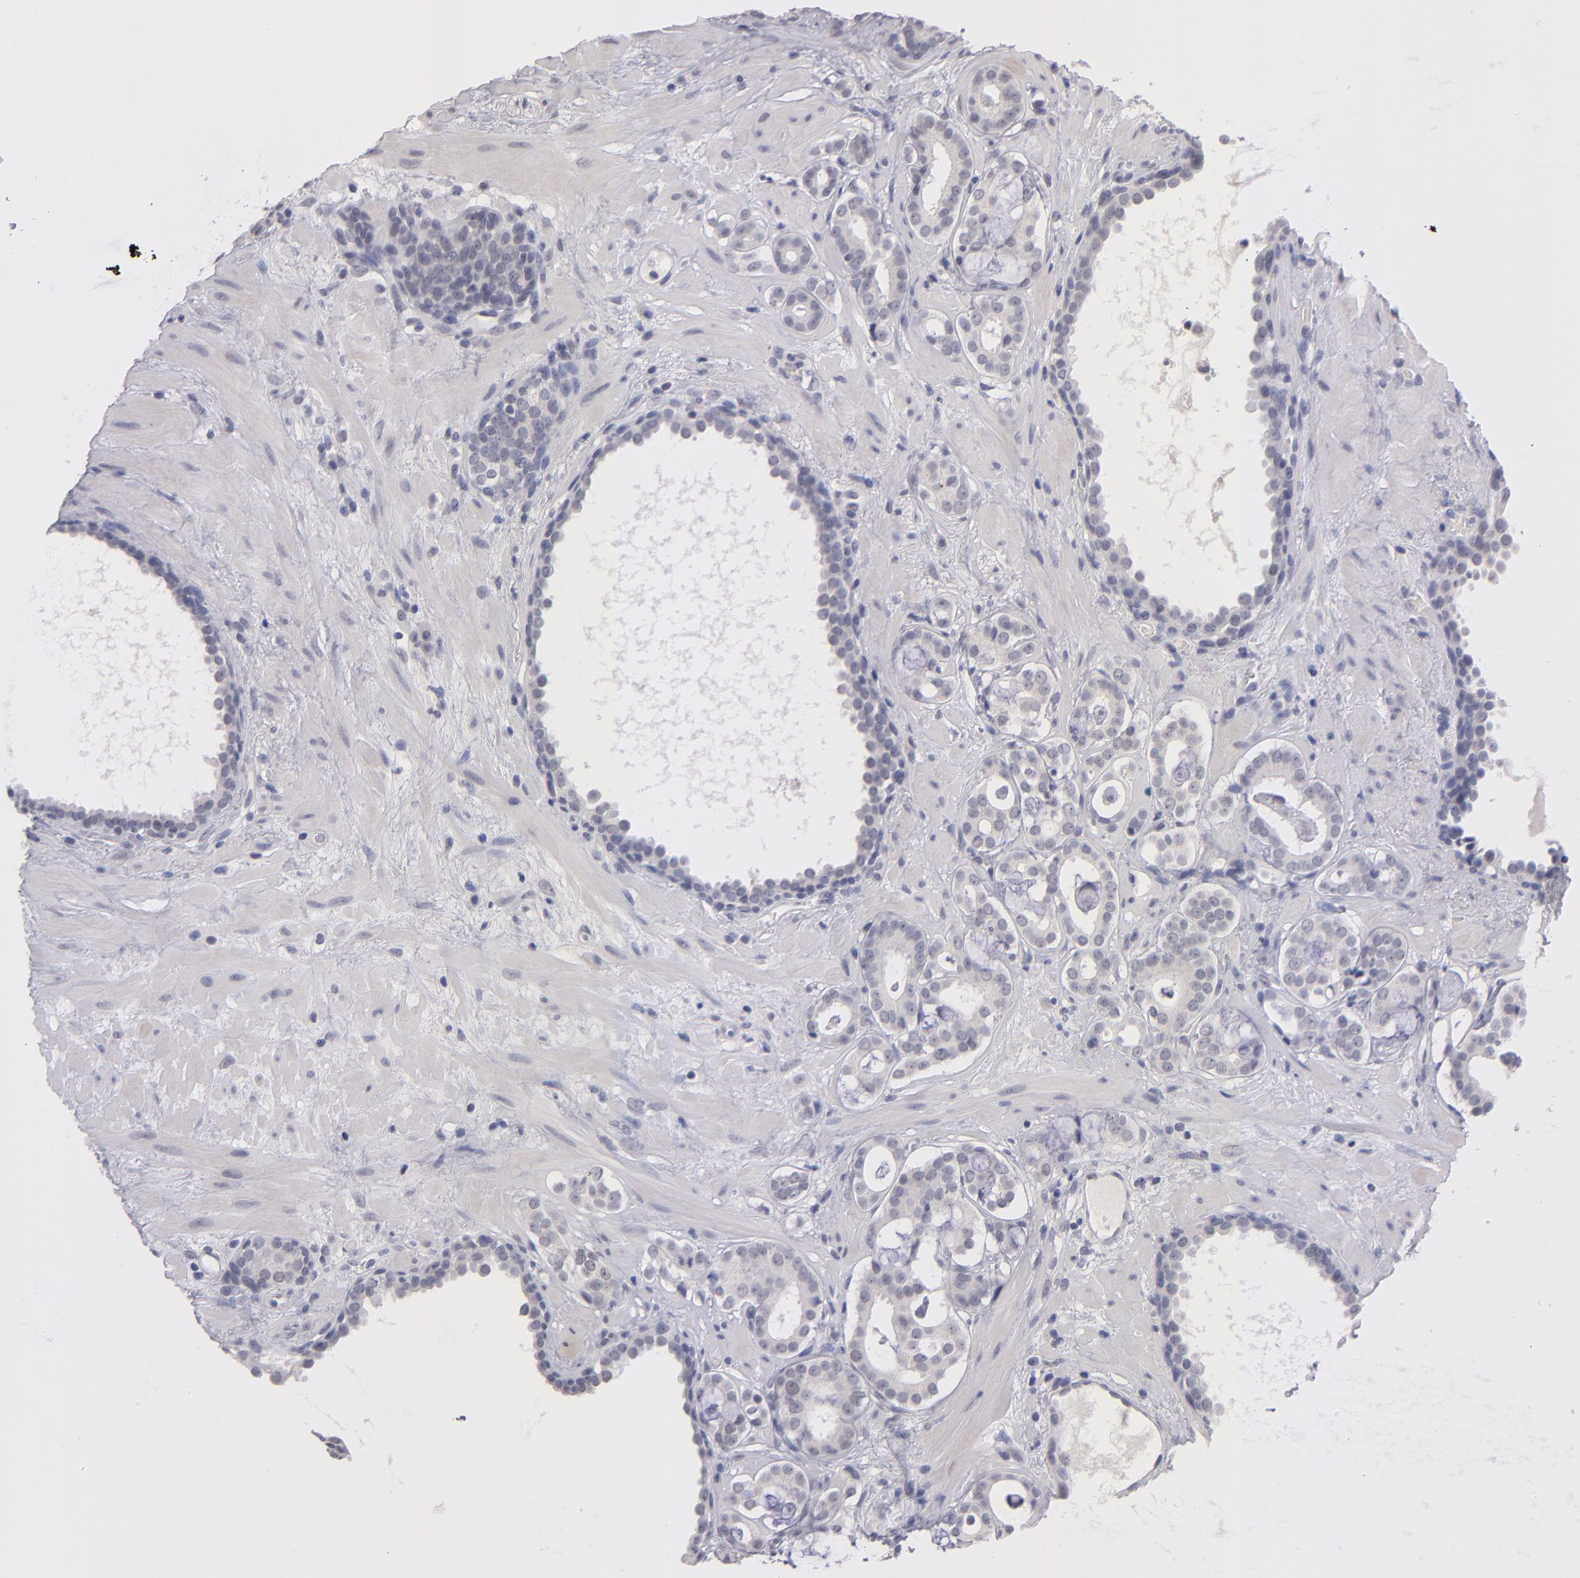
{"staining": {"intensity": "weak", "quantity": "<25%", "location": "nuclear"}, "tissue": "prostate cancer", "cell_type": "Tumor cells", "image_type": "cancer", "snomed": [{"axis": "morphology", "description": "Adenocarcinoma, Low grade"}, {"axis": "topography", "description": "Prostate"}], "caption": "Immunohistochemistry (IHC) photomicrograph of neoplastic tissue: human adenocarcinoma (low-grade) (prostate) stained with DAB (3,3'-diaminobenzidine) demonstrates no significant protein positivity in tumor cells. (DAB (3,3'-diaminobenzidine) immunohistochemistry (IHC) with hematoxylin counter stain).", "gene": "TEX11", "patient": {"sex": "male", "age": 57}}